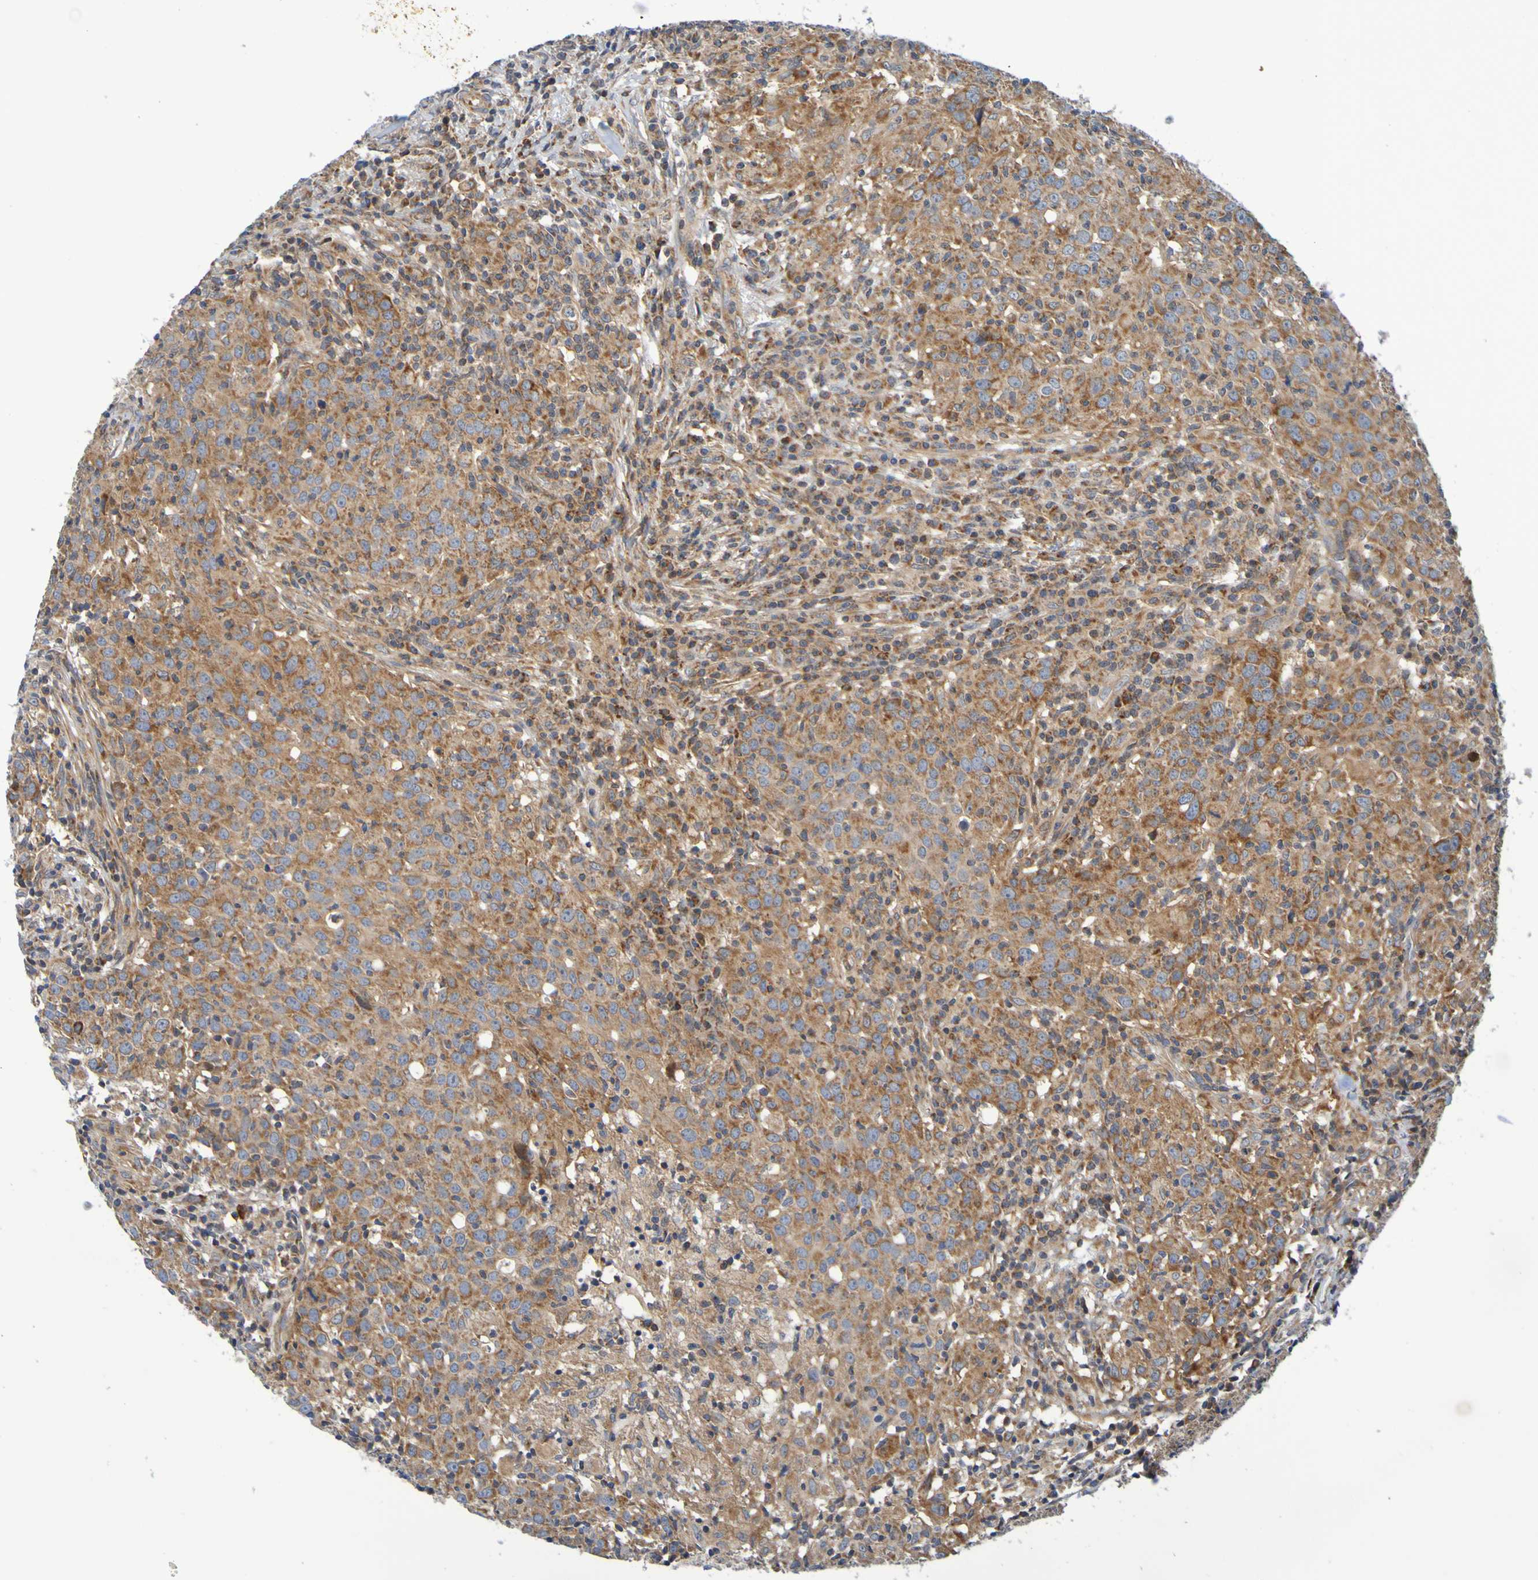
{"staining": {"intensity": "moderate", "quantity": ">75%", "location": "cytoplasmic/membranous"}, "tissue": "head and neck cancer", "cell_type": "Tumor cells", "image_type": "cancer", "snomed": [{"axis": "morphology", "description": "Adenocarcinoma, NOS"}, {"axis": "topography", "description": "Salivary gland"}, {"axis": "topography", "description": "Head-Neck"}], "caption": "Immunohistochemistry (DAB (3,3'-diaminobenzidine)) staining of human adenocarcinoma (head and neck) reveals moderate cytoplasmic/membranous protein expression in about >75% of tumor cells.", "gene": "CCDC51", "patient": {"sex": "female", "age": 65}}